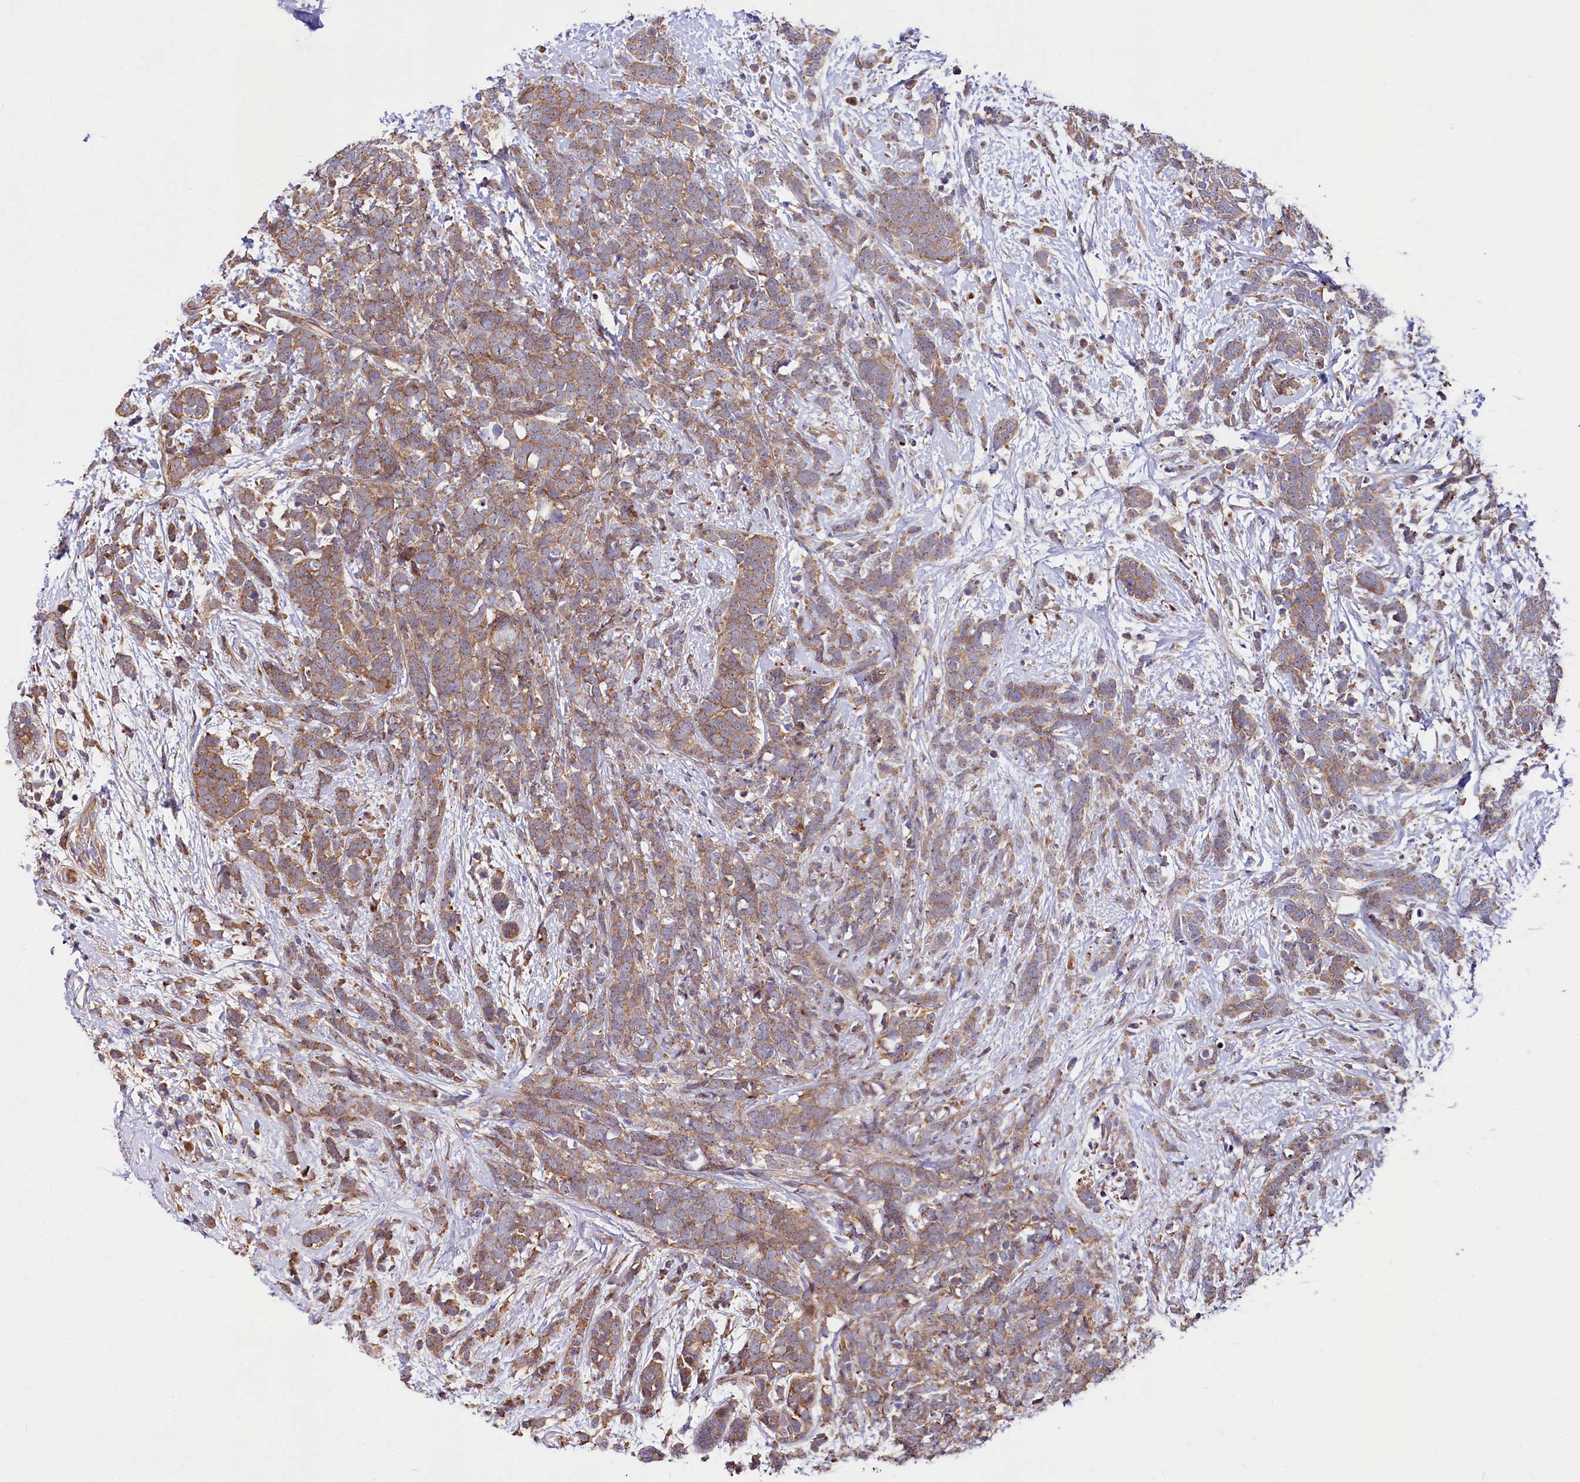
{"staining": {"intensity": "moderate", "quantity": ">75%", "location": "cytoplasmic/membranous"}, "tissue": "breast cancer", "cell_type": "Tumor cells", "image_type": "cancer", "snomed": [{"axis": "morphology", "description": "Lobular carcinoma"}, {"axis": "topography", "description": "Breast"}], "caption": "Human lobular carcinoma (breast) stained with a protein marker demonstrates moderate staining in tumor cells.", "gene": "PDZRN3", "patient": {"sex": "female", "age": 58}}